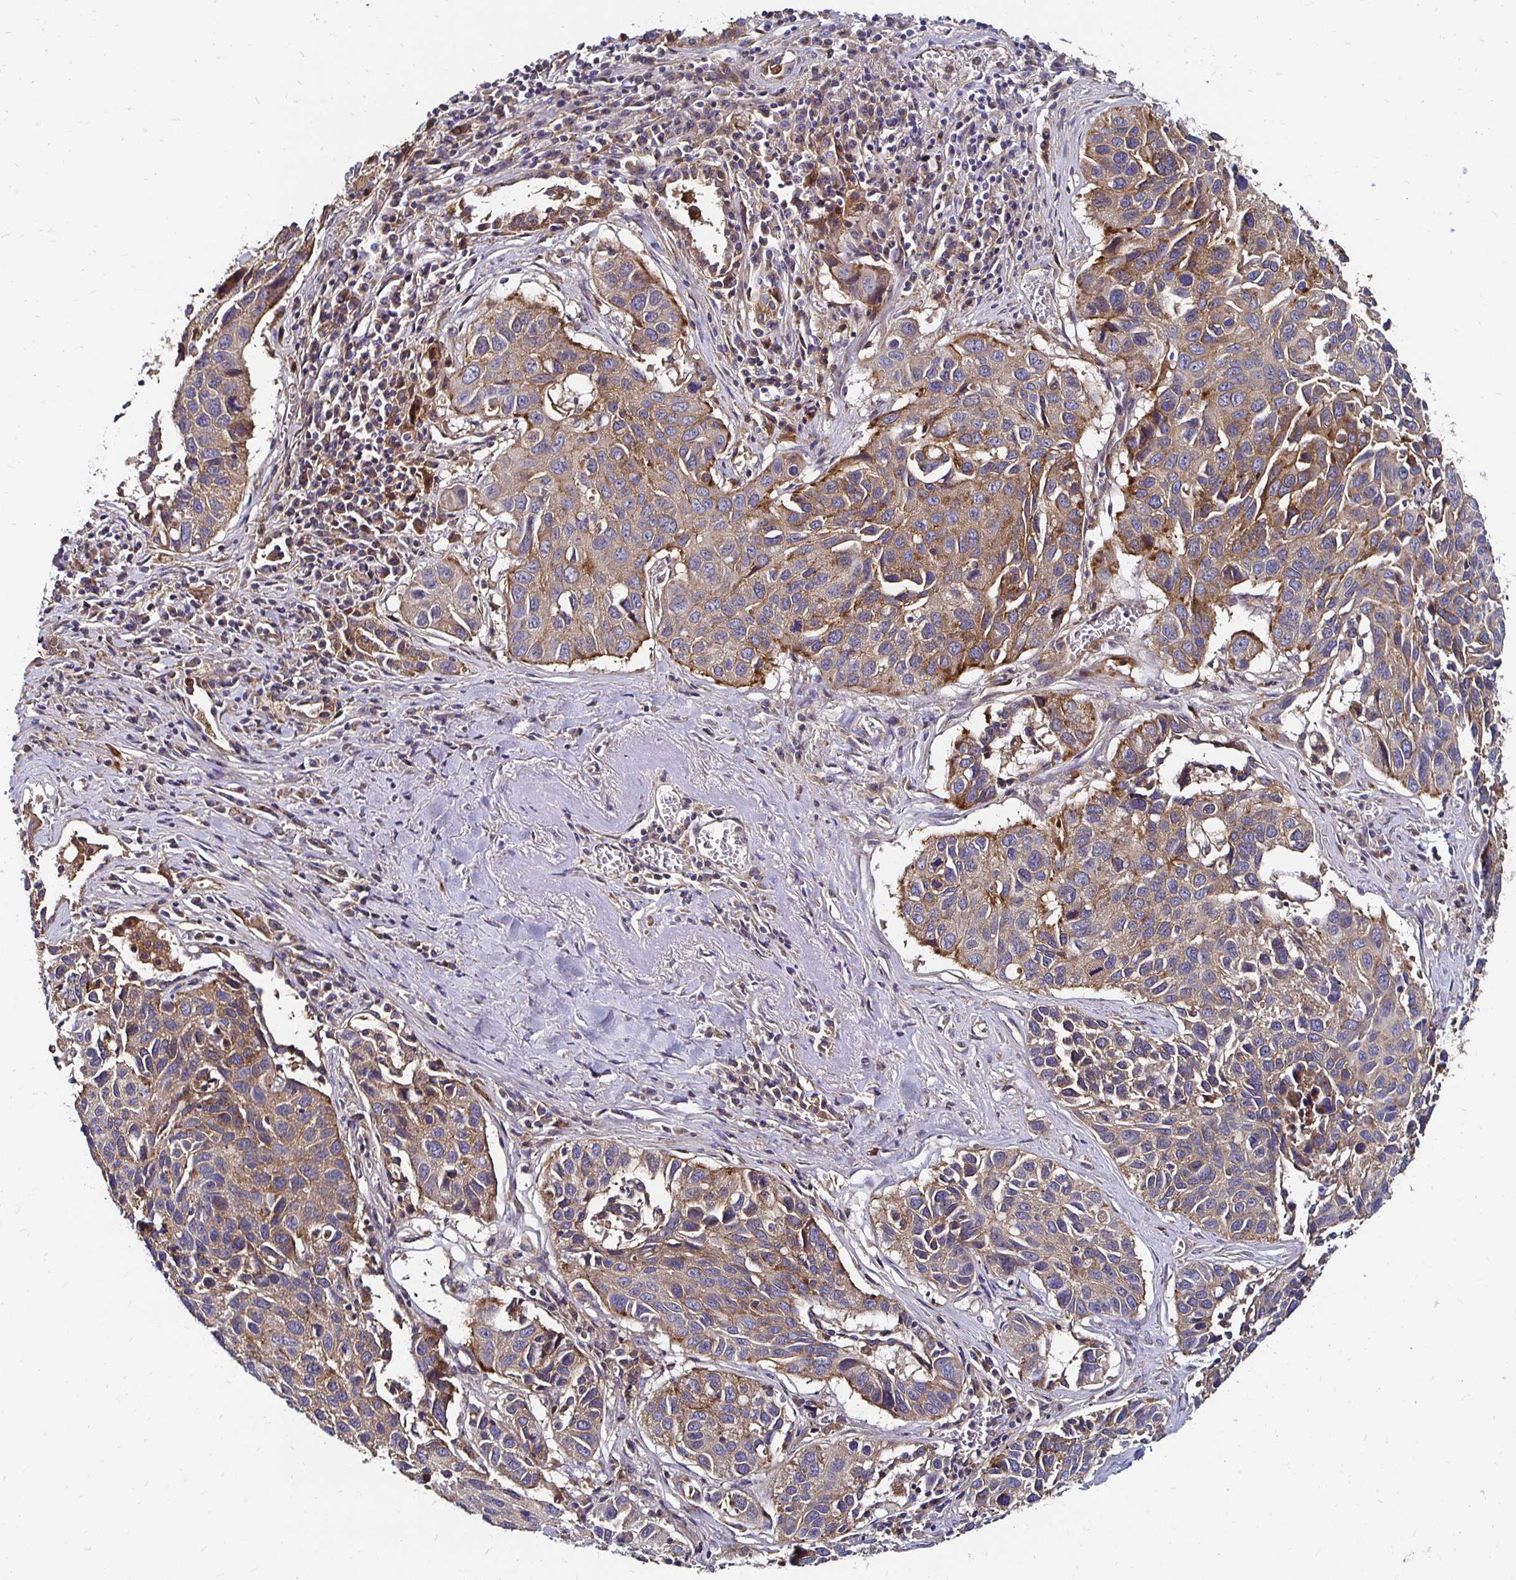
{"staining": {"intensity": "weak", "quantity": ">75%", "location": "cytoplasmic/membranous"}, "tissue": "lung cancer", "cell_type": "Tumor cells", "image_type": "cancer", "snomed": [{"axis": "morphology", "description": "Squamous cell carcinoma, NOS"}, {"axis": "topography", "description": "Lung"}], "caption": "Immunohistochemistry histopathology image of neoplastic tissue: human lung squamous cell carcinoma stained using immunohistochemistry reveals low levels of weak protein expression localized specifically in the cytoplasmic/membranous of tumor cells, appearing as a cytoplasmic/membranous brown color.", "gene": "NCSTN", "patient": {"sex": "female", "age": 61}}